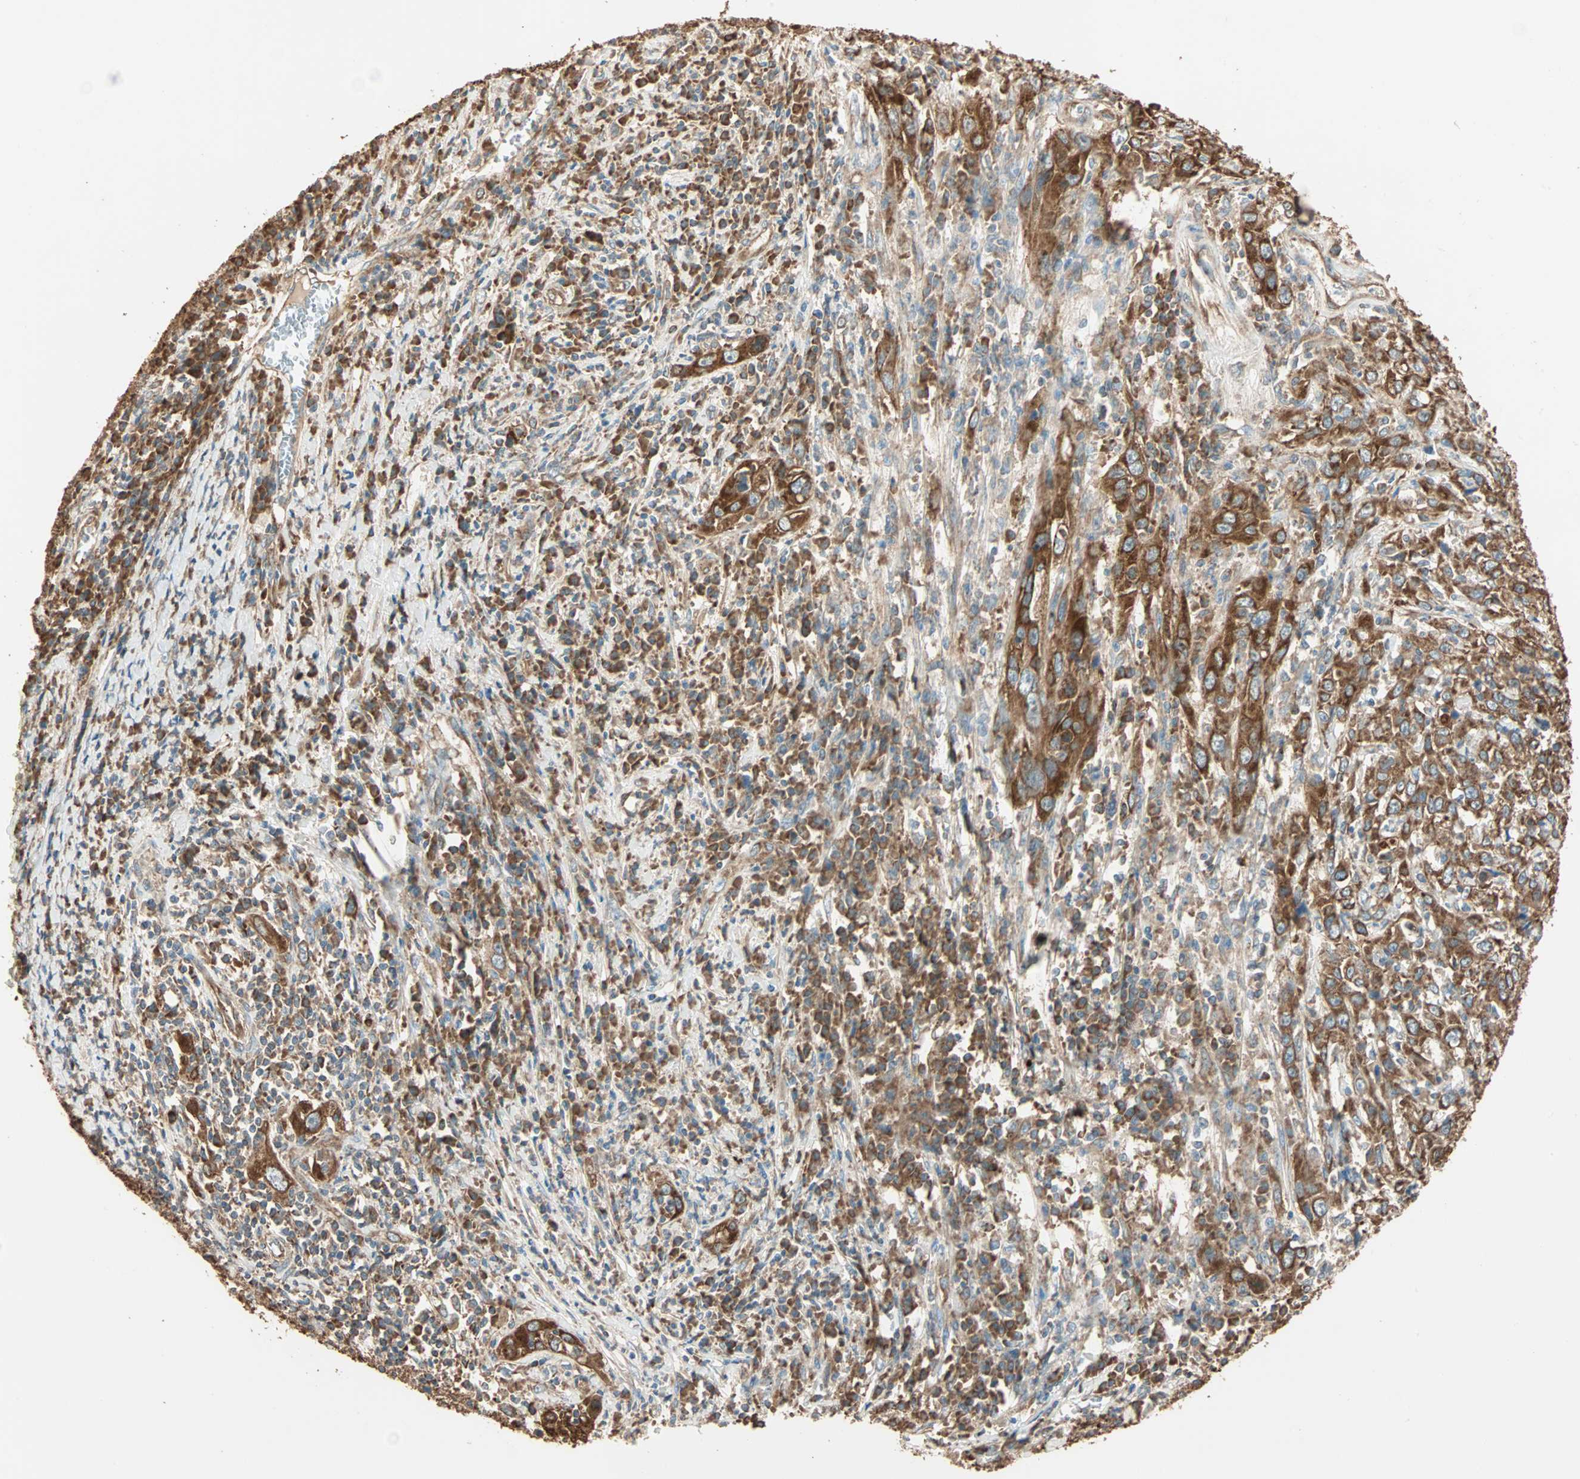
{"staining": {"intensity": "strong", "quantity": ">75%", "location": "cytoplasmic/membranous"}, "tissue": "cervical cancer", "cell_type": "Tumor cells", "image_type": "cancer", "snomed": [{"axis": "morphology", "description": "Squamous cell carcinoma, NOS"}, {"axis": "topography", "description": "Cervix"}], "caption": "Immunohistochemical staining of human squamous cell carcinoma (cervical) shows high levels of strong cytoplasmic/membranous protein positivity in approximately >75% of tumor cells.", "gene": "EIF4G2", "patient": {"sex": "female", "age": 46}}